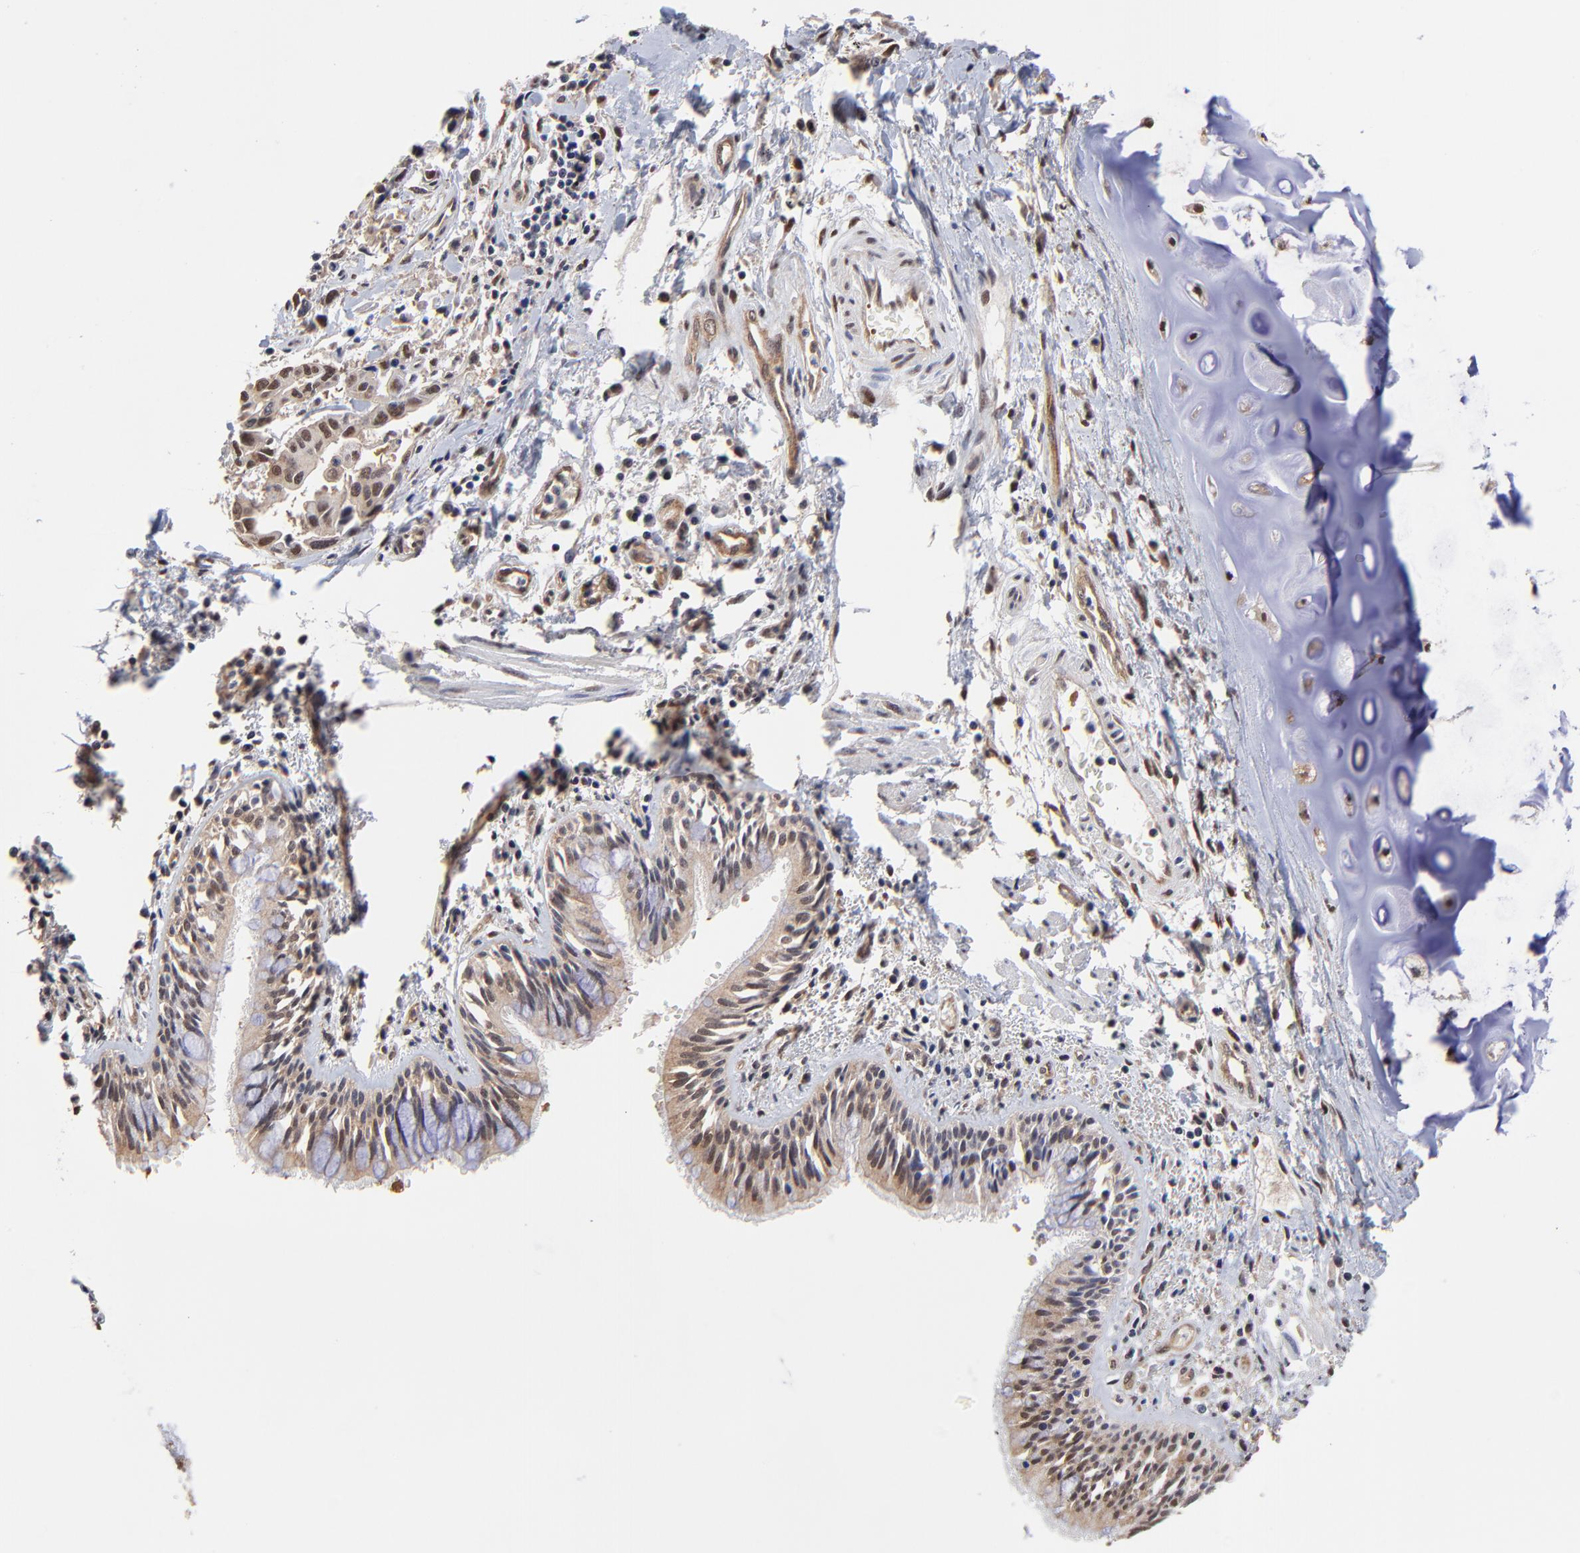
{"staining": {"intensity": "moderate", "quantity": ">75%", "location": "nuclear"}, "tissue": "lung cancer", "cell_type": "Tumor cells", "image_type": "cancer", "snomed": [{"axis": "morphology", "description": "Adenocarcinoma, NOS"}, {"axis": "topography", "description": "Lymph node"}, {"axis": "topography", "description": "Lung"}], "caption": "Immunohistochemical staining of lung cancer exhibits medium levels of moderate nuclear protein staining in about >75% of tumor cells.", "gene": "PSMC4", "patient": {"sex": "male", "age": 64}}